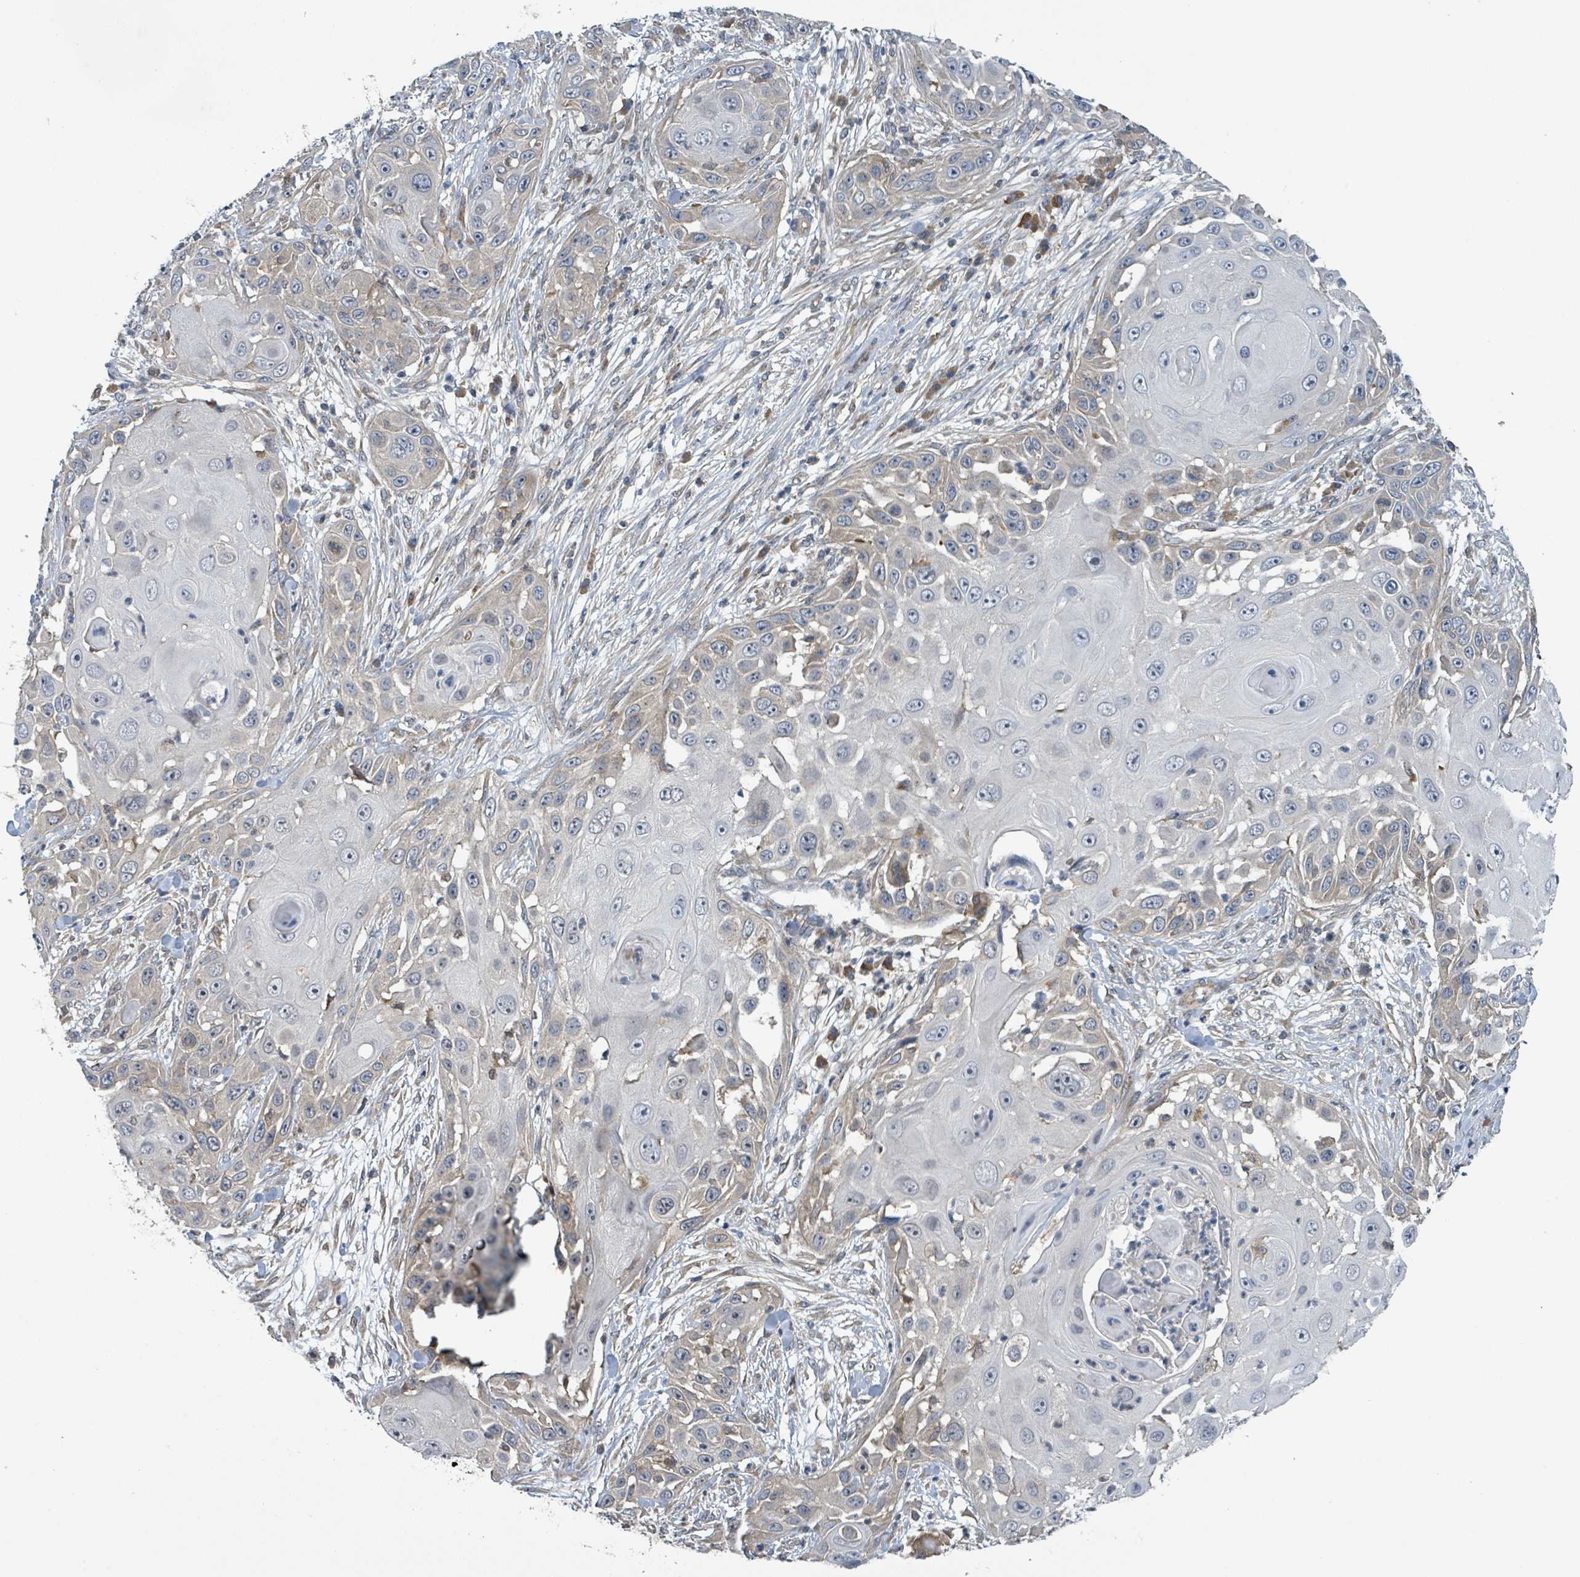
{"staining": {"intensity": "weak", "quantity": "<25%", "location": "cytoplasmic/membranous"}, "tissue": "skin cancer", "cell_type": "Tumor cells", "image_type": "cancer", "snomed": [{"axis": "morphology", "description": "Squamous cell carcinoma, NOS"}, {"axis": "topography", "description": "Skin"}], "caption": "High power microscopy photomicrograph of an immunohistochemistry (IHC) histopathology image of skin squamous cell carcinoma, revealing no significant staining in tumor cells.", "gene": "CCDC121", "patient": {"sex": "female", "age": 44}}